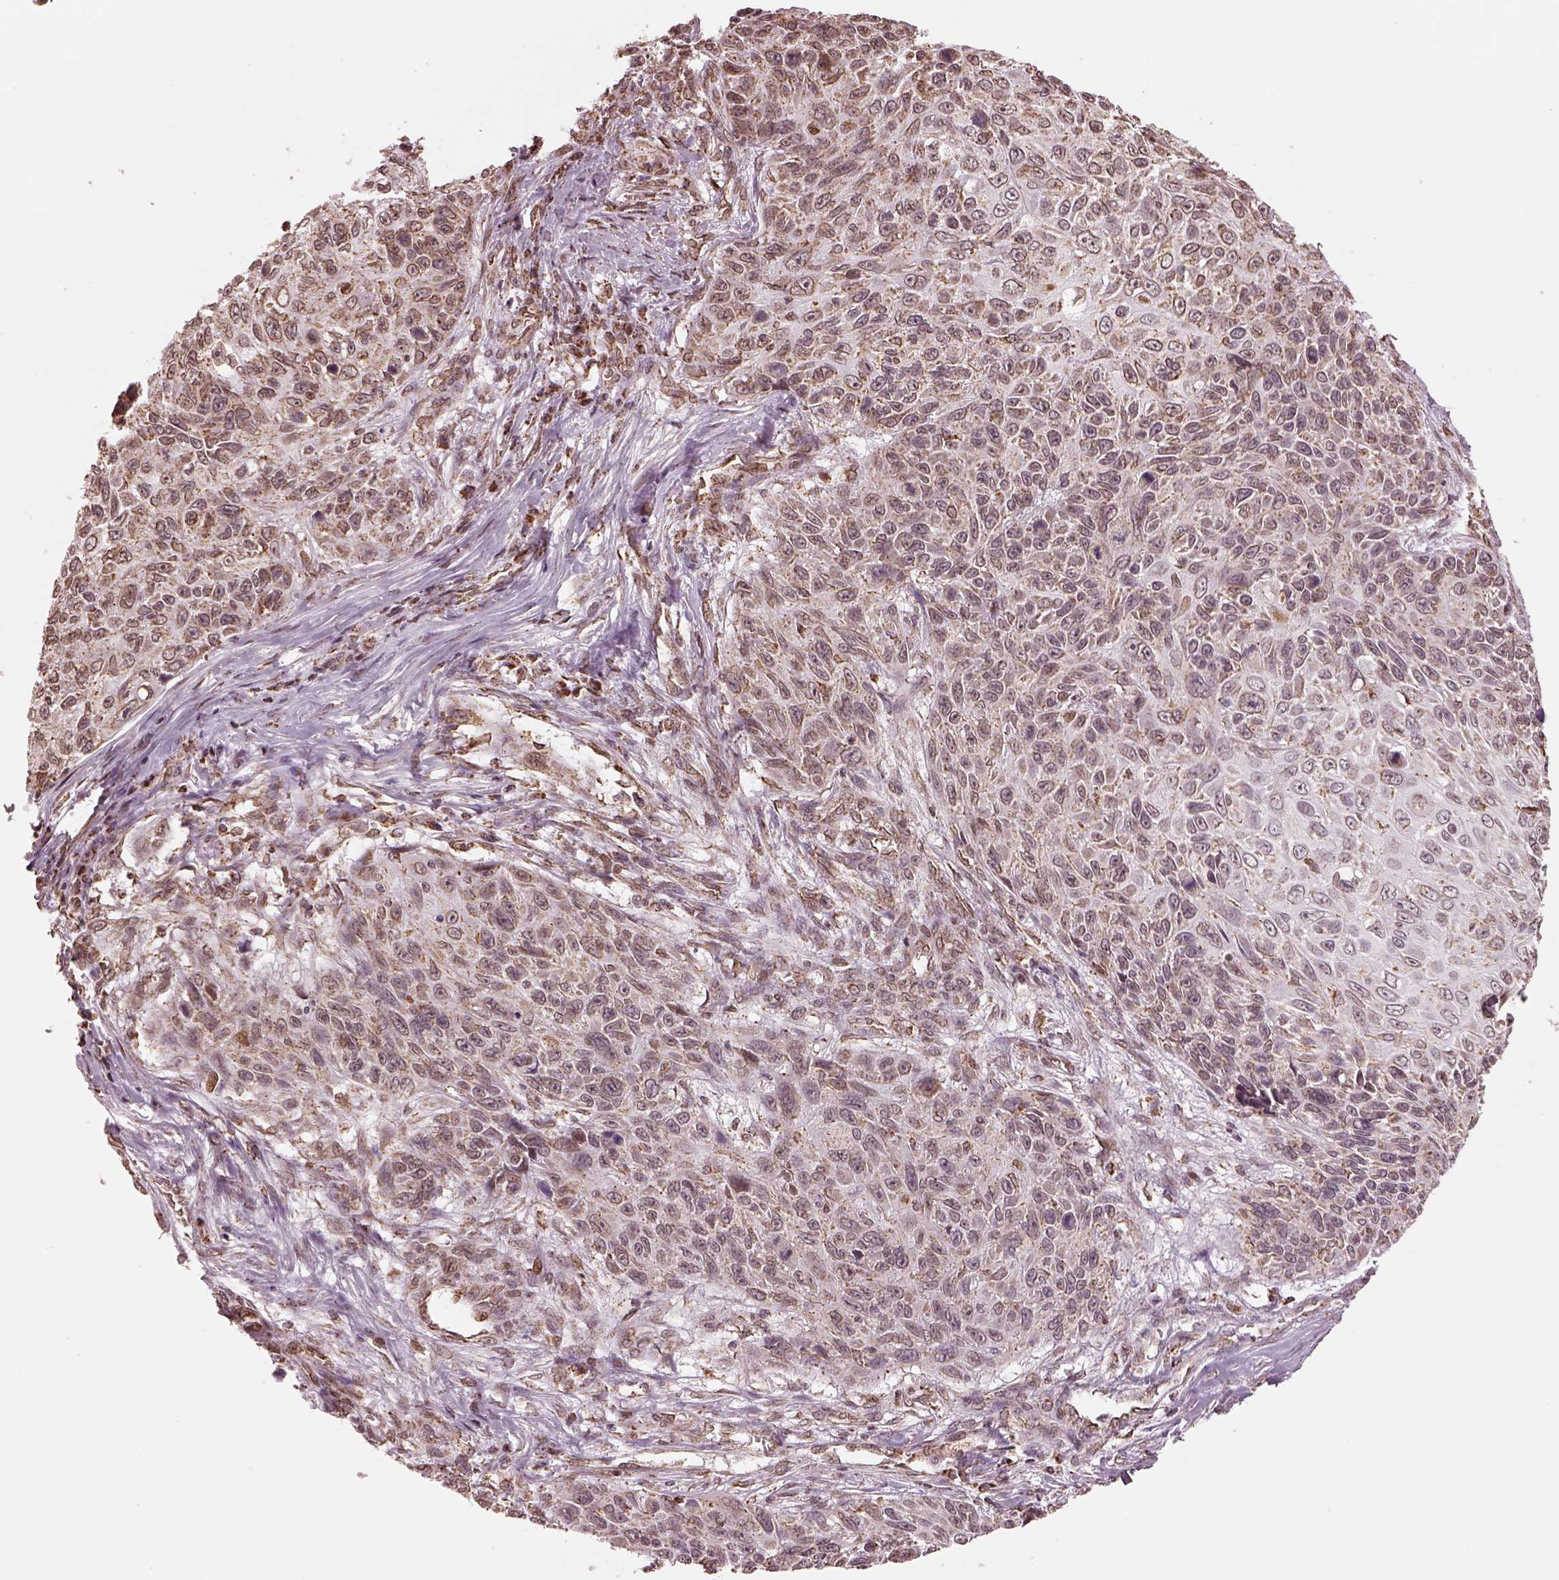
{"staining": {"intensity": "moderate", "quantity": "25%-75%", "location": "cytoplasmic/membranous"}, "tissue": "skin cancer", "cell_type": "Tumor cells", "image_type": "cancer", "snomed": [{"axis": "morphology", "description": "Squamous cell carcinoma, NOS"}, {"axis": "topography", "description": "Skin"}], "caption": "Tumor cells exhibit medium levels of moderate cytoplasmic/membranous expression in approximately 25%-75% of cells in skin cancer (squamous cell carcinoma). The protein is shown in brown color, while the nuclei are stained blue.", "gene": "ACOT2", "patient": {"sex": "male", "age": 92}}